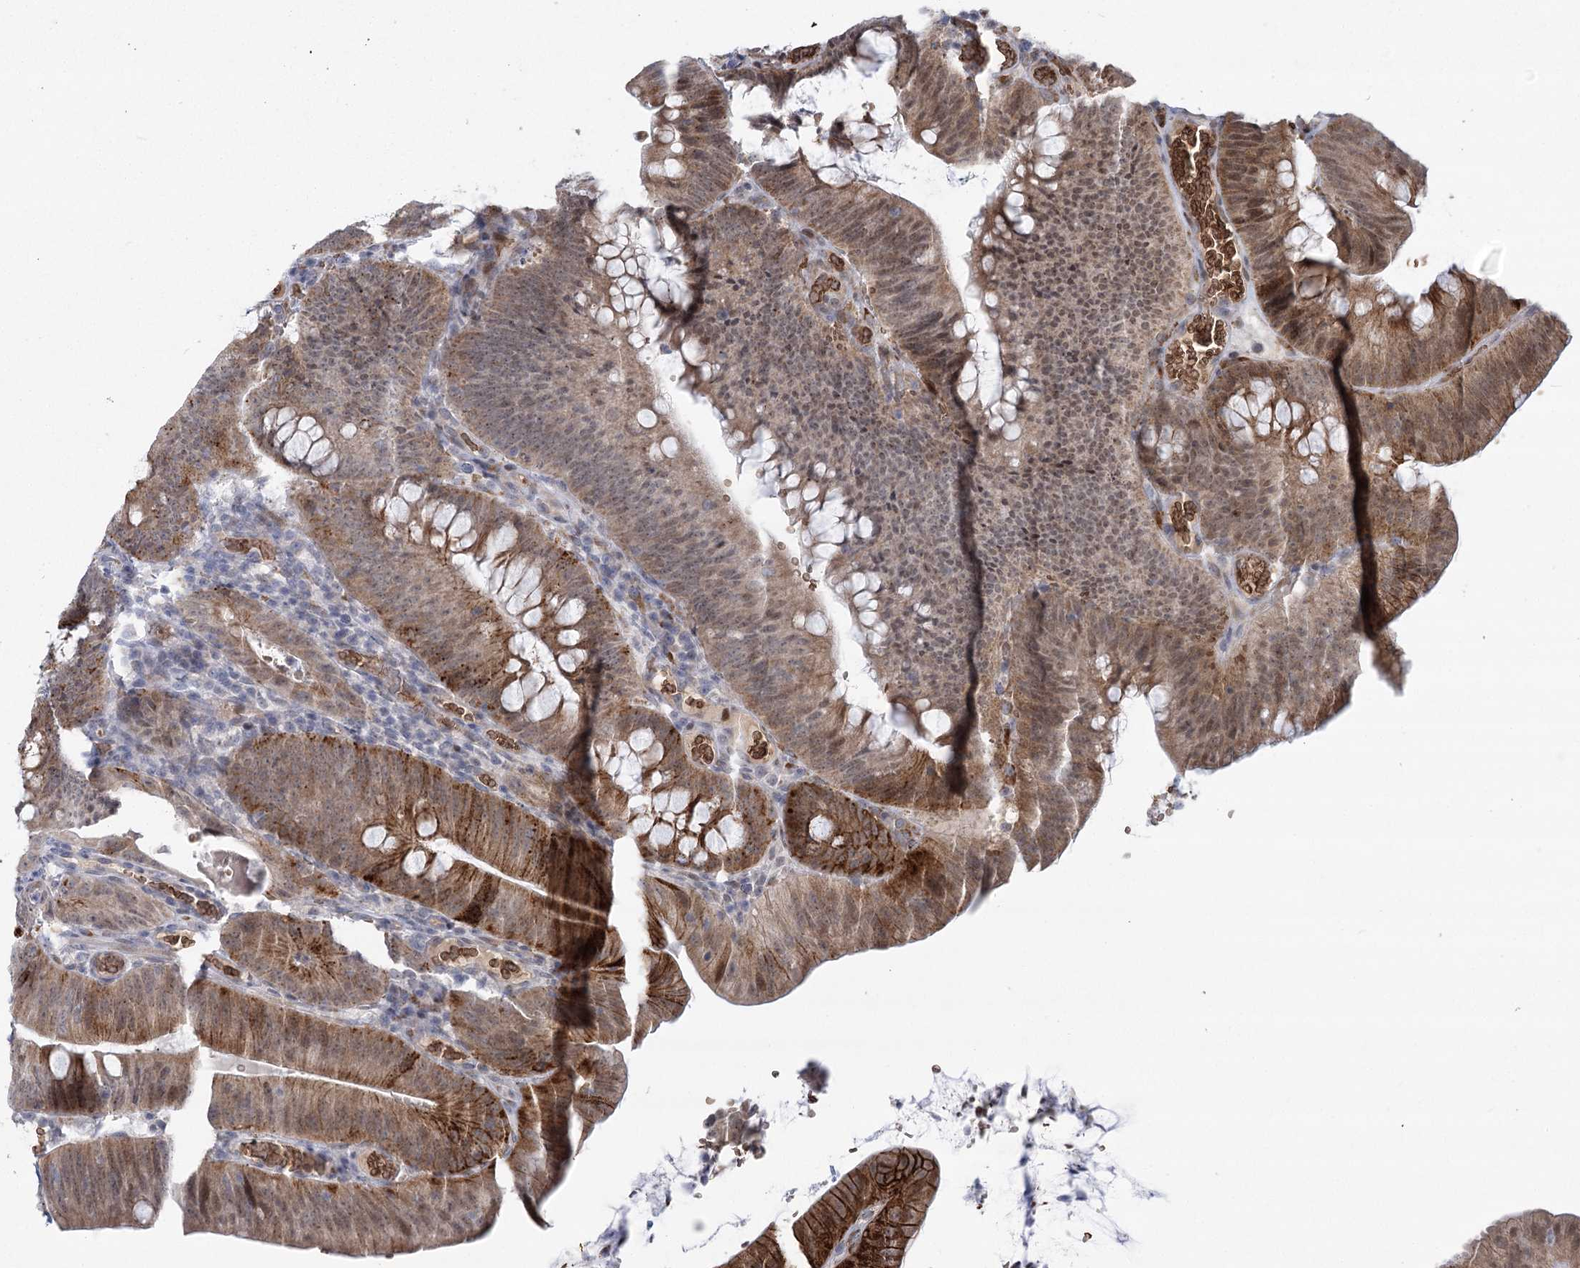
{"staining": {"intensity": "moderate", "quantity": "25%-75%", "location": "cytoplasmic/membranous,nuclear"}, "tissue": "colorectal cancer", "cell_type": "Tumor cells", "image_type": "cancer", "snomed": [{"axis": "morphology", "description": "Normal tissue, NOS"}, {"axis": "topography", "description": "Colon"}], "caption": "An image of human colorectal cancer stained for a protein displays moderate cytoplasmic/membranous and nuclear brown staining in tumor cells. The staining was performed using DAB to visualize the protein expression in brown, while the nuclei were stained in blue with hematoxylin (Magnification: 20x).", "gene": "NSMCE4A", "patient": {"sex": "female", "age": 82}}